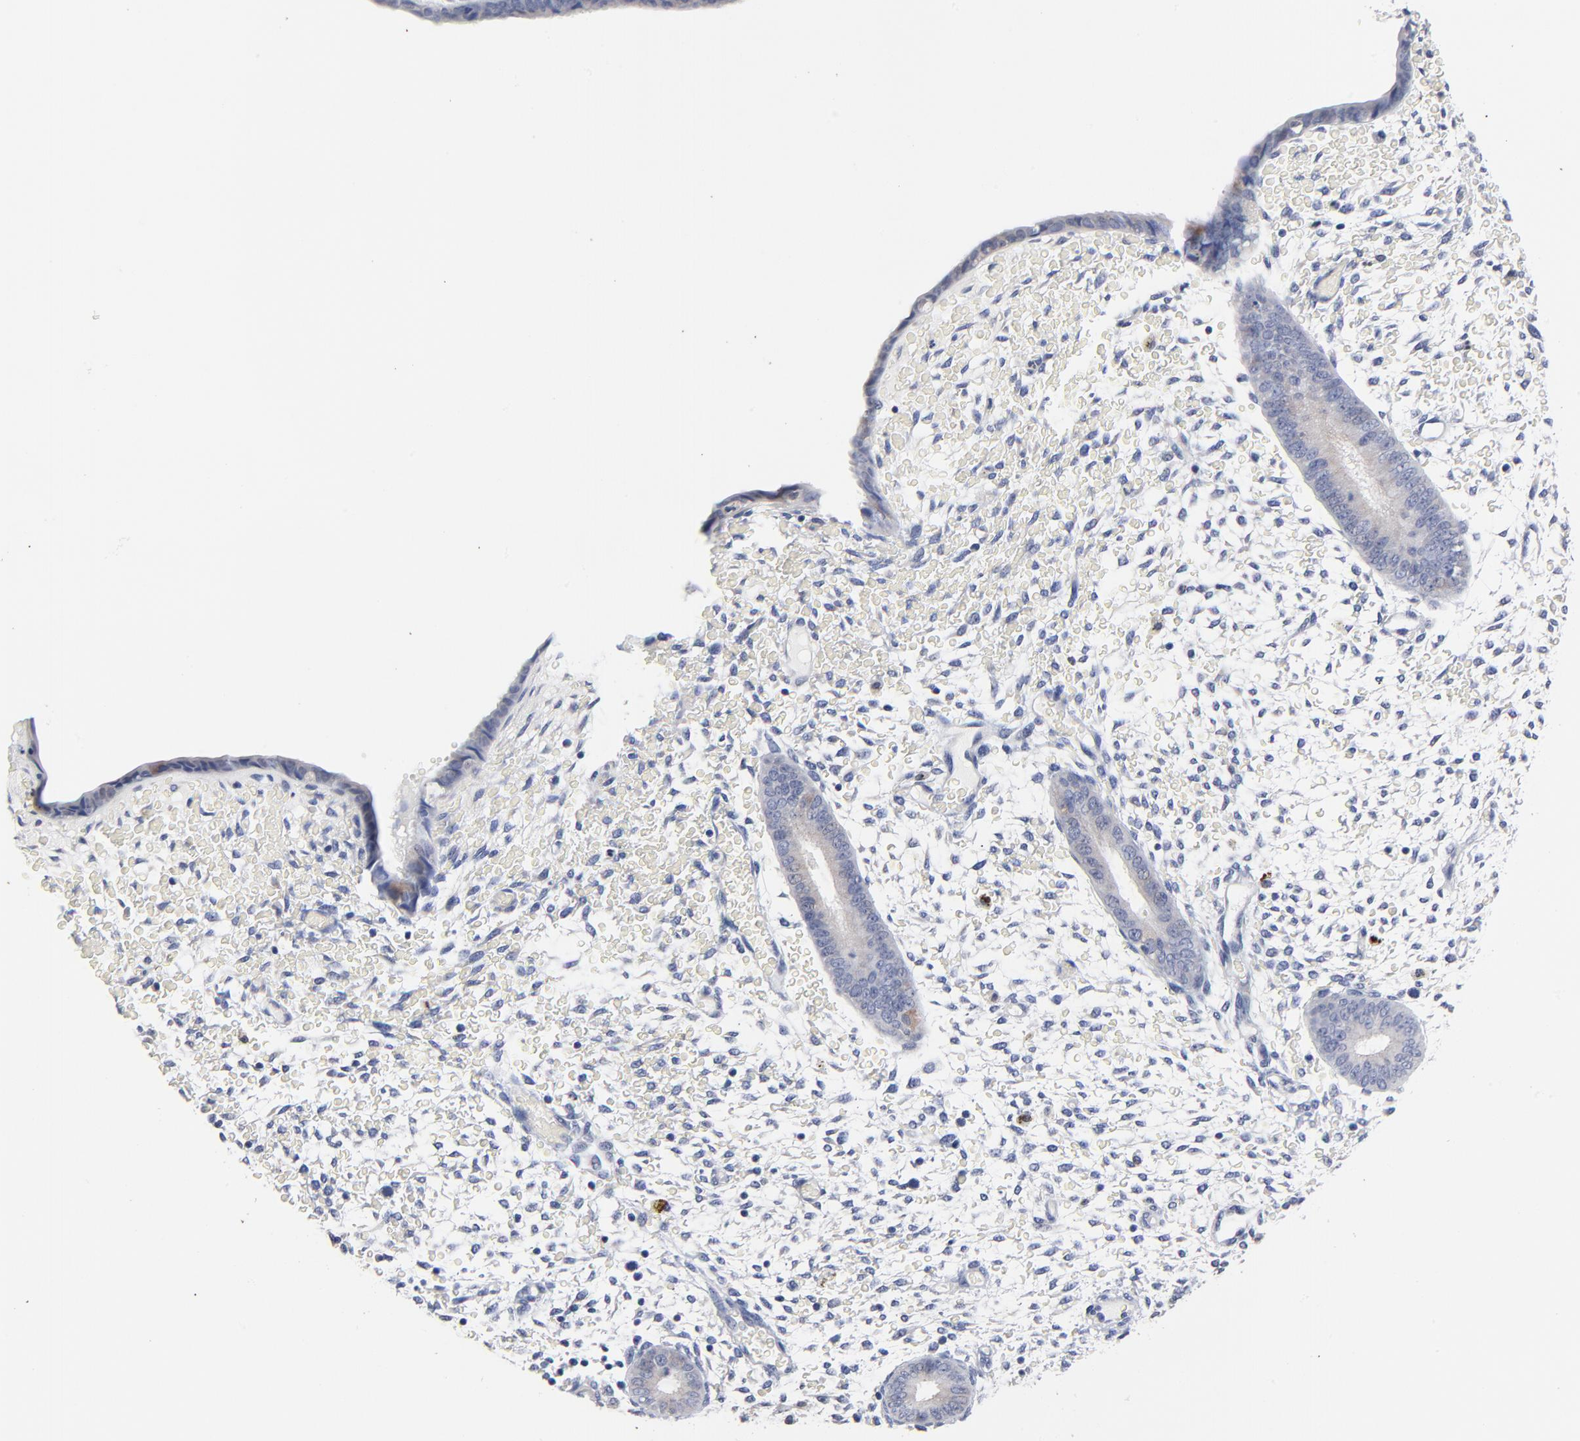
{"staining": {"intensity": "negative", "quantity": "none", "location": "none"}, "tissue": "endometrium", "cell_type": "Cells in endometrial stroma", "image_type": "normal", "snomed": [{"axis": "morphology", "description": "Normal tissue, NOS"}, {"axis": "topography", "description": "Endometrium"}], "caption": "This is a image of immunohistochemistry (IHC) staining of benign endometrium, which shows no expression in cells in endometrial stroma. (DAB (3,3'-diaminobenzidine) immunohistochemistry (IHC) with hematoxylin counter stain).", "gene": "AADAC", "patient": {"sex": "female", "age": 42}}